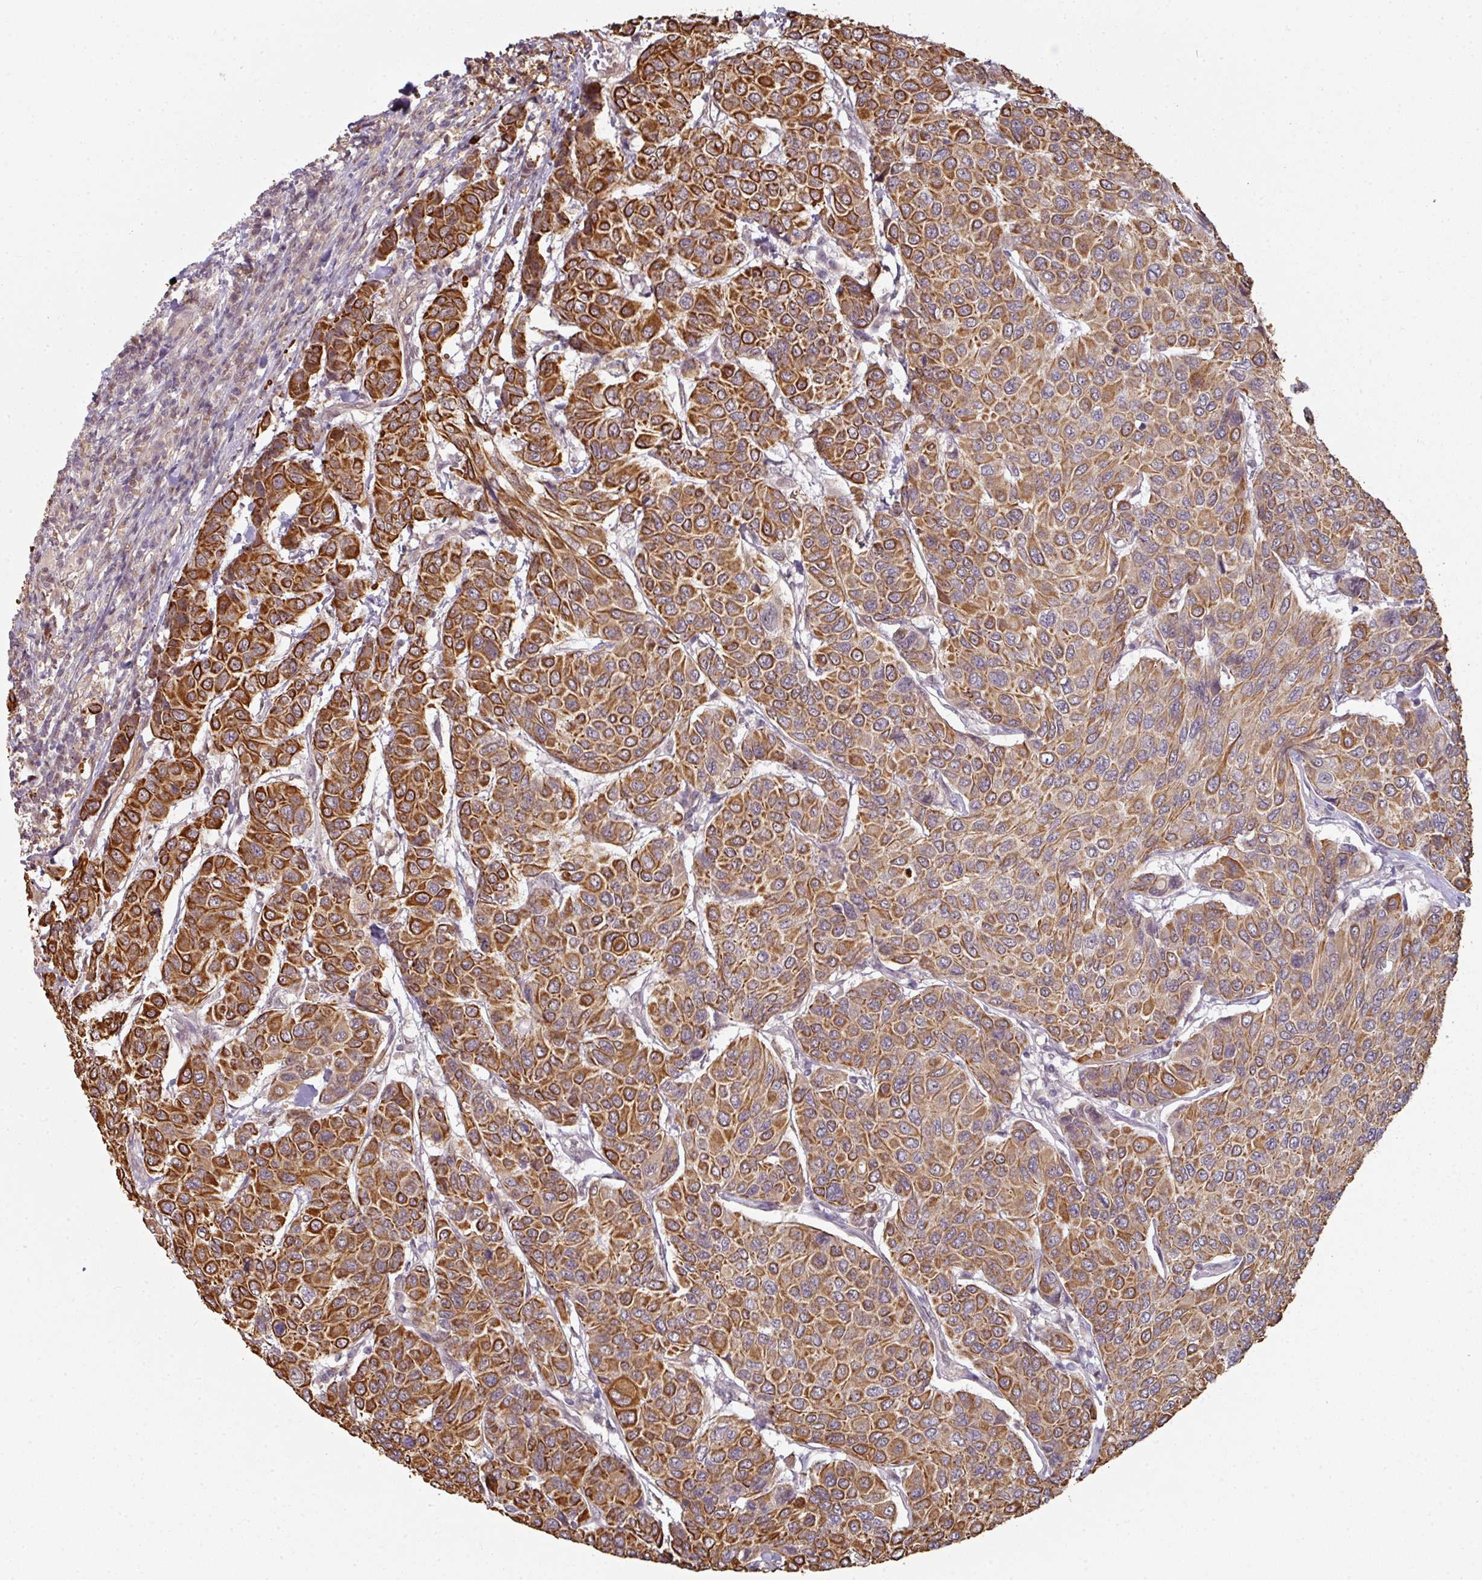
{"staining": {"intensity": "strong", "quantity": "25%-75%", "location": "cytoplasmic/membranous"}, "tissue": "breast cancer", "cell_type": "Tumor cells", "image_type": "cancer", "snomed": [{"axis": "morphology", "description": "Duct carcinoma"}, {"axis": "topography", "description": "Breast"}], "caption": "Breast cancer stained for a protein demonstrates strong cytoplasmic/membranous positivity in tumor cells.", "gene": "GTF2H3", "patient": {"sex": "female", "age": 55}}